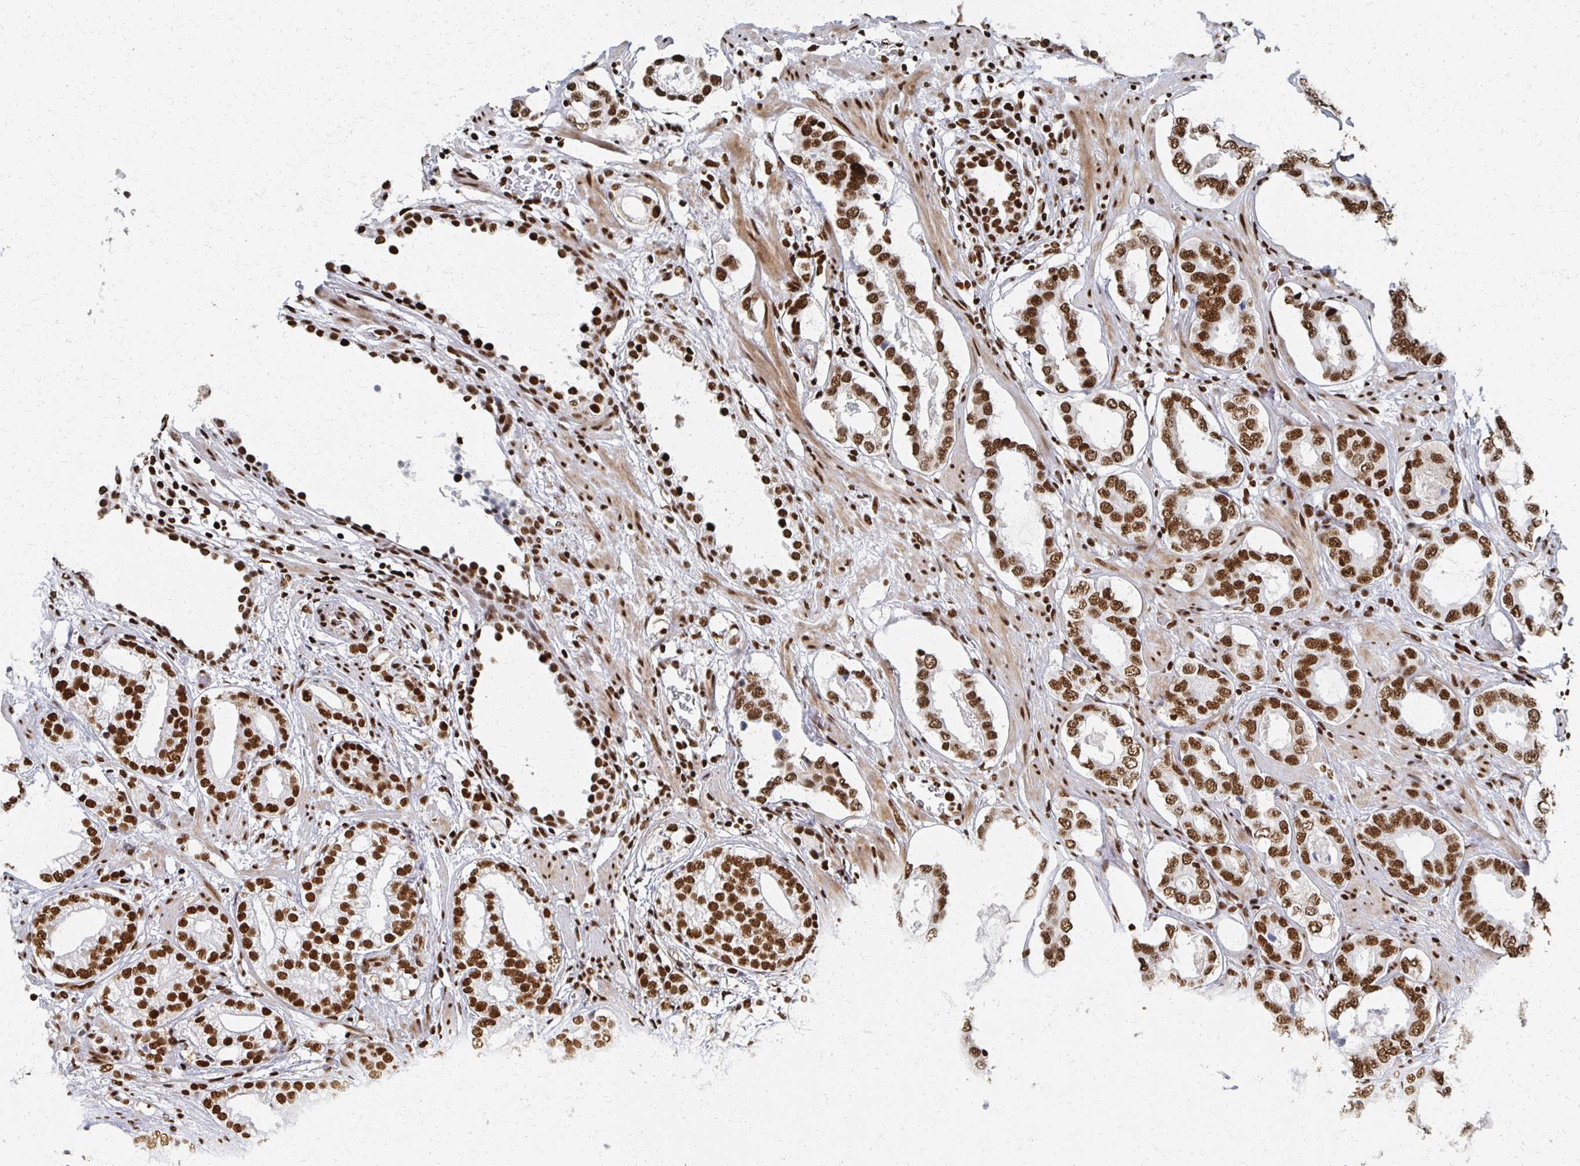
{"staining": {"intensity": "strong", "quantity": ">75%", "location": "nuclear"}, "tissue": "prostate cancer", "cell_type": "Tumor cells", "image_type": "cancer", "snomed": [{"axis": "morphology", "description": "Adenocarcinoma, High grade"}, {"axis": "topography", "description": "Prostate"}], "caption": "Brown immunohistochemical staining in high-grade adenocarcinoma (prostate) displays strong nuclear positivity in approximately >75% of tumor cells. (Stains: DAB in brown, nuclei in blue, Microscopy: brightfield microscopy at high magnification).", "gene": "RBBP7", "patient": {"sex": "male", "age": 75}}